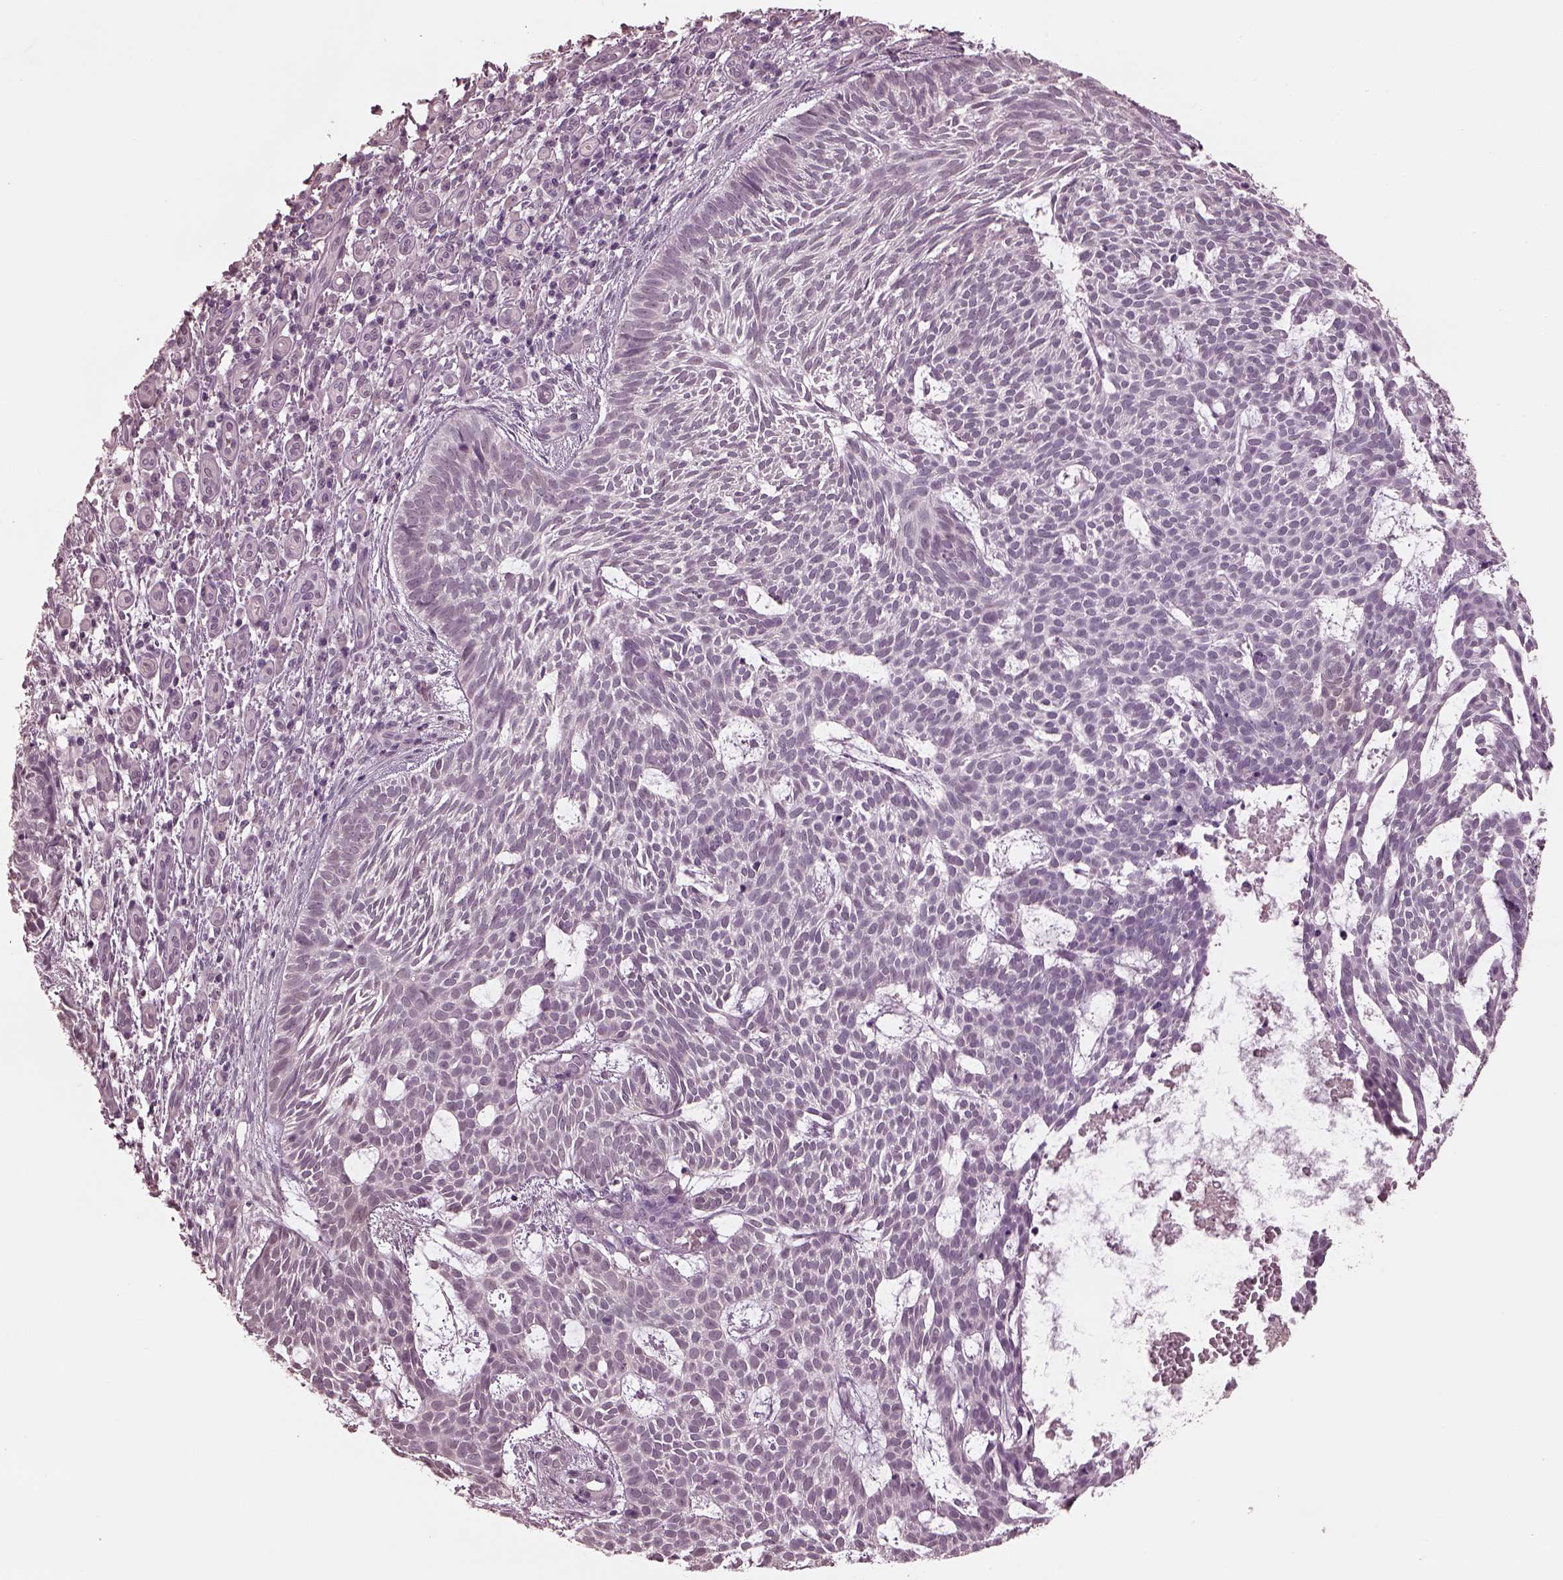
{"staining": {"intensity": "negative", "quantity": "none", "location": "none"}, "tissue": "skin cancer", "cell_type": "Tumor cells", "image_type": "cancer", "snomed": [{"axis": "morphology", "description": "Basal cell carcinoma"}, {"axis": "topography", "description": "Skin"}], "caption": "Immunohistochemistry (IHC) histopathology image of neoplastic tissue: skin basal cell carcinoma stained with DAB (3,3'-diaminobenzidine) displays no significant protein staining in tumor cells. Brightfield microscopy of IHC stained with DAB (3,3'-diaminobenzidine) (brown) and hematoxylin (blue), captured at high magnification.", "gene": "OPTC", "patient": {"sex": "male", "age": 59}}